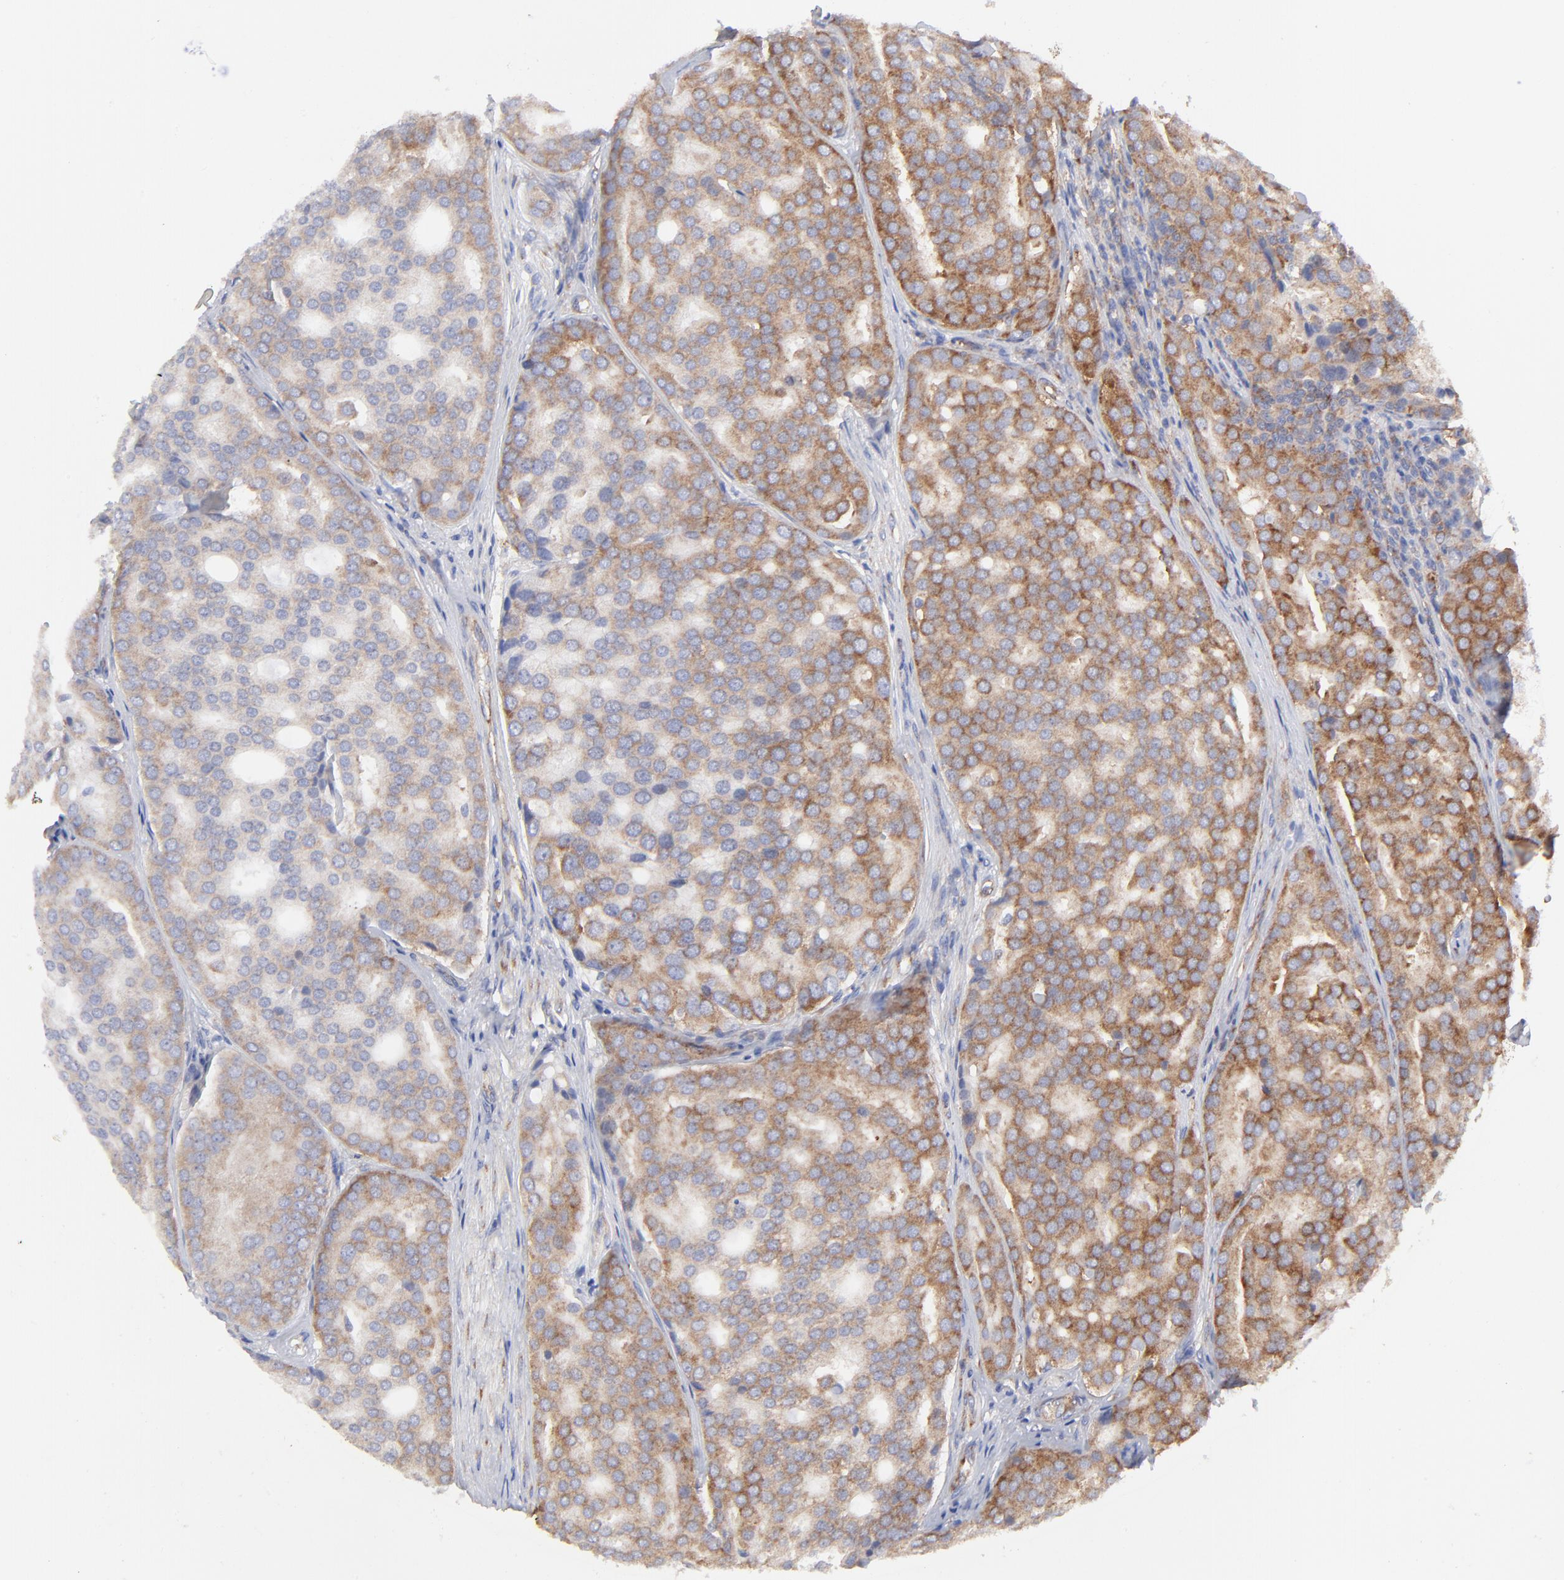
{"staining": {"intensity": "moderate", "quantity": ">75%", "location": "cytoplasmic/membranous"}, "tissue": "prostate cancer", "cell_type": "Tumor cells", "image_type": "cancer", "snomed": [{"axis": "morphology", "description": "Adenocarcinoma, High grade"}, {"axis": "topography", "description": "Prostate"}], "caption": "Immunohistochemistry image of human adenocarcinoma (high-grade) (prostate) stained for a protein (brown), which exhibits medium levels of moderate cytoplasmic/membranous staining in approximately >75% of tumor cells.", "gene": "EIF2AK2", "patient": {"sex": "male", "age": 64}}